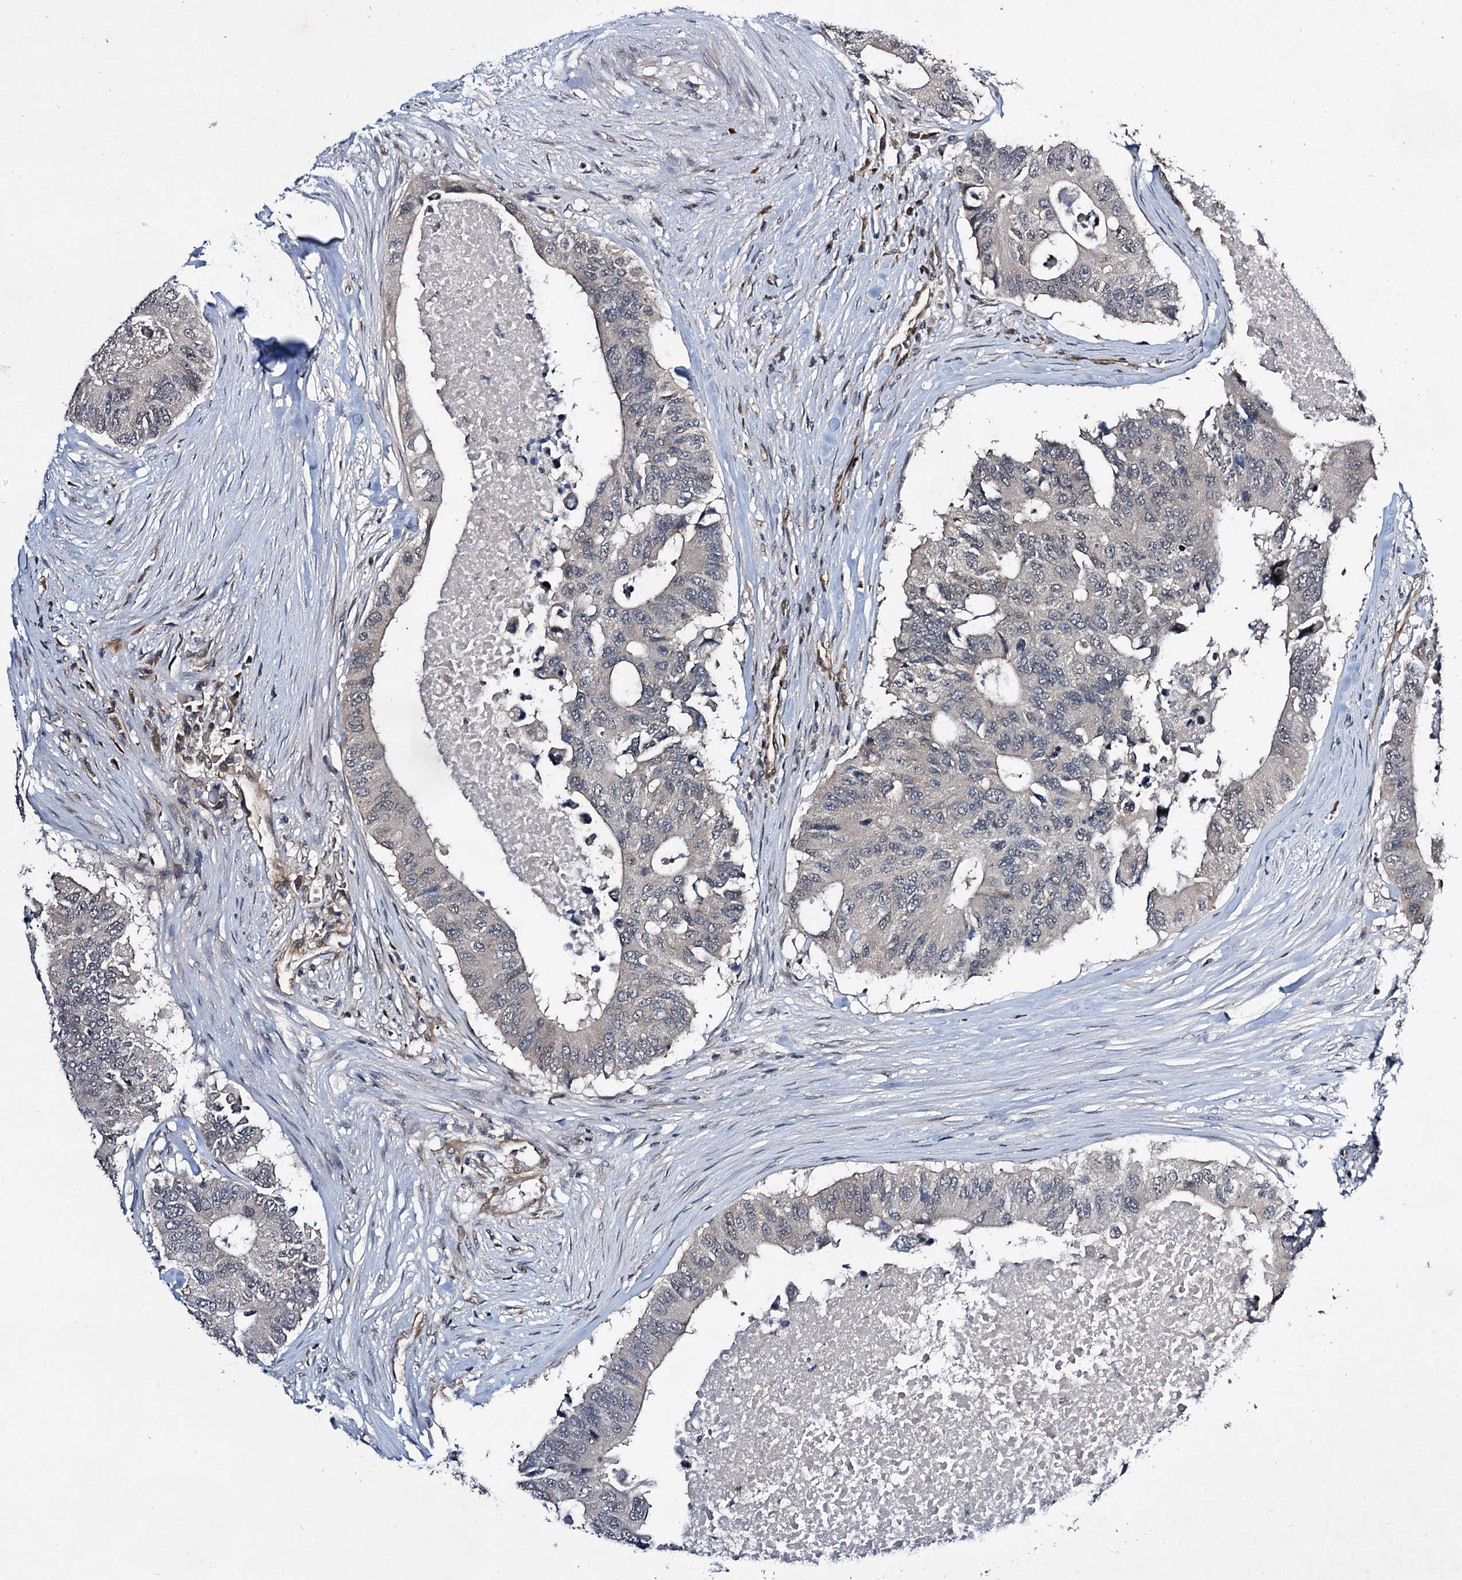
{"staining": {"intensity": "negative", "quantity": "none", "location": "none"}, "tissue": "colorectal cancer", "cell_type": "Tumor cells", "image_type": "cancer", "snomed": [{"axis": "morphology", "description": "Adenocarcinoma, NOS"}, {"axis": "topography", "description": "Colon"}], "caption": "IHC histopathology image of neoplastic tissue: human colorectal cancer stained with DAB (3,3'-diaminobenzidine) reveals no significant protein positivity in tumor cells.", "gene": "ARHGAP42", "patient": {"sex": "male", "age": 71}}